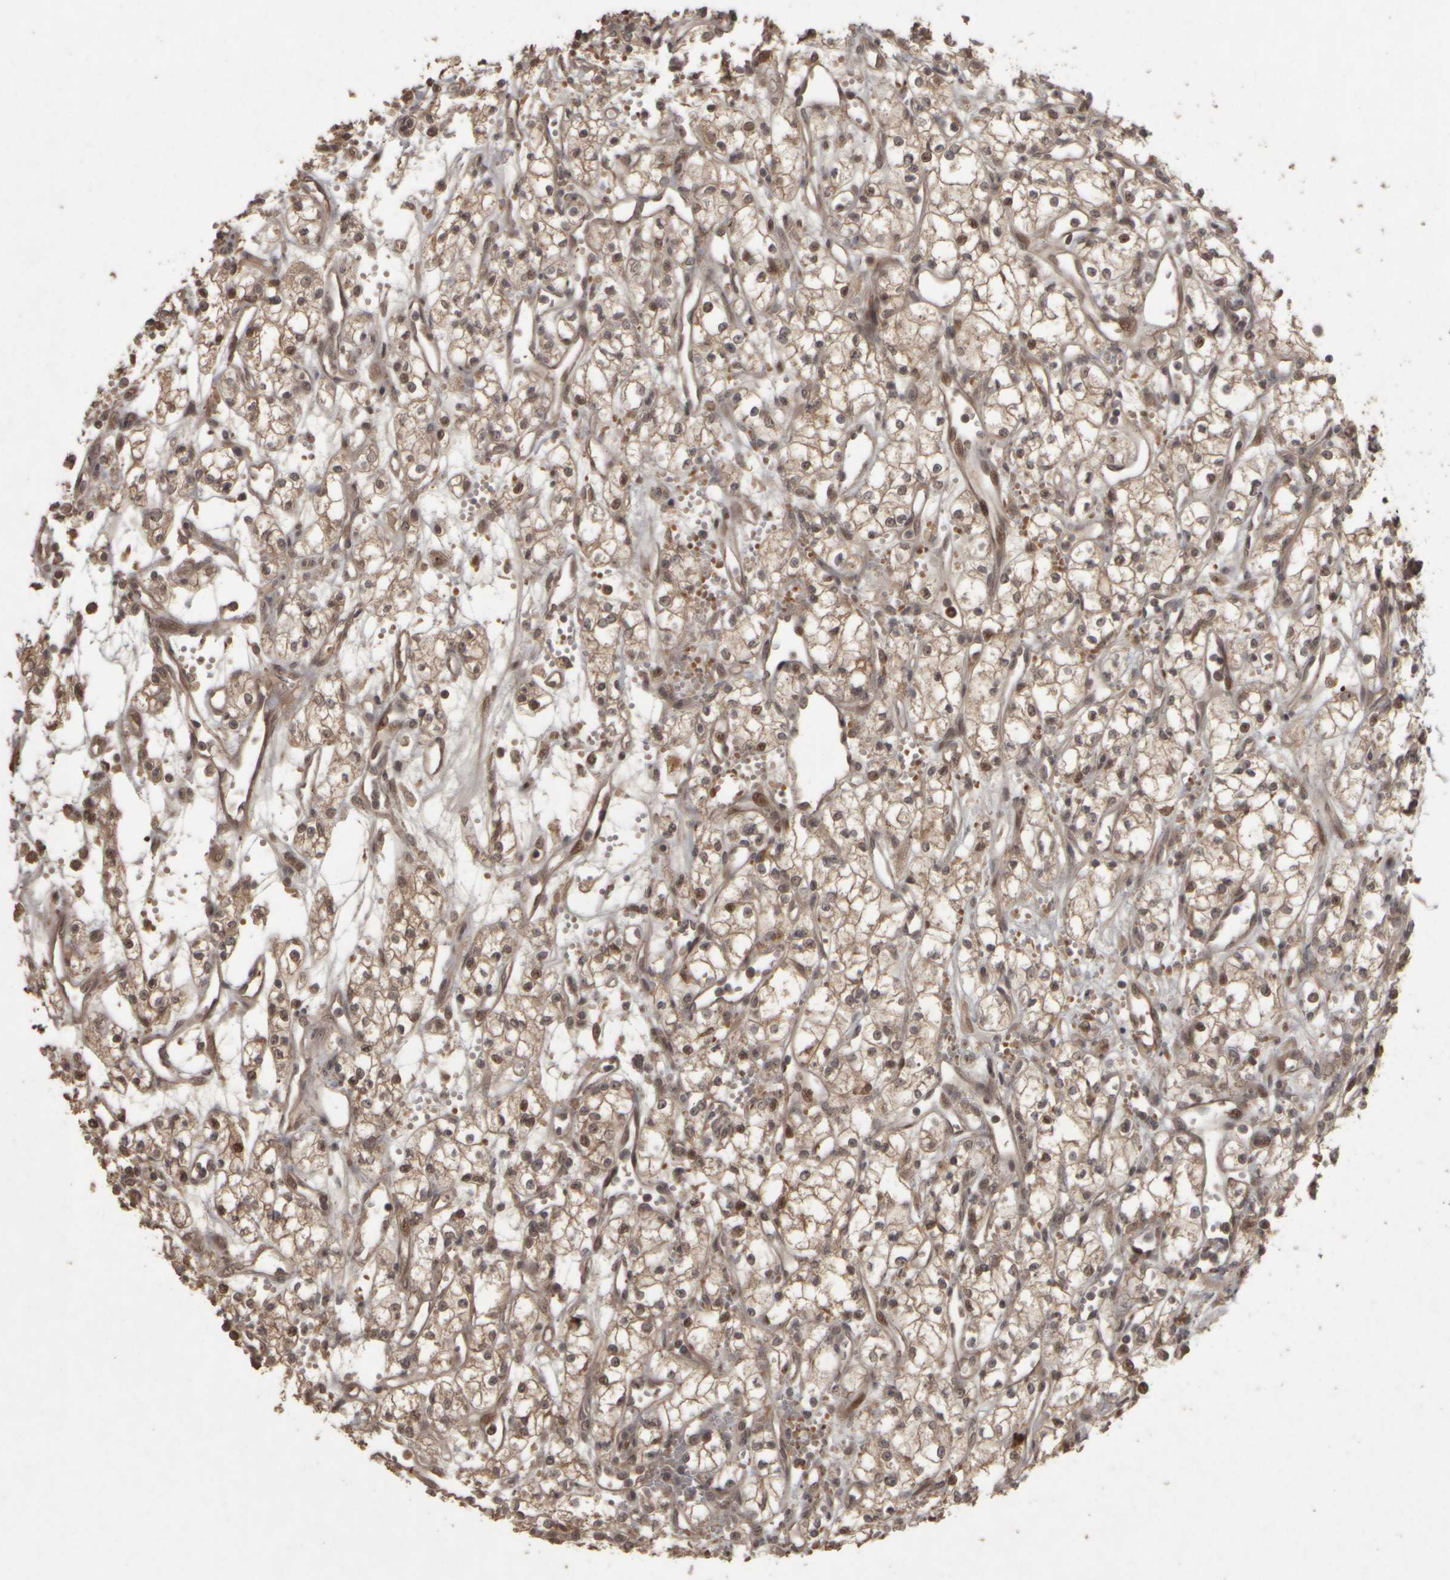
{"staining": {"intensity": "moderate", "quantity": ">75%", "location": "nuclear"}, "tissue": "renal cancer", "cell_type": "Tumor cells", "image_type": "cancer", "snomed": [{"axis": "morphology", "description": "Adenocarcinoma, NOS"}, {"axis": "topography", "description": "Kidney"}], "caption": "Tumor cells exhibit moderate nuclear expression in approximately >75% of cells in adenocarcinoma (renal). (DAB (3,3'-diaminobenzidine) = brown stain, brightfield microscopy at high magnification).", "gene": "ACO1", "patient": {"sex": "male", "age": 59}}